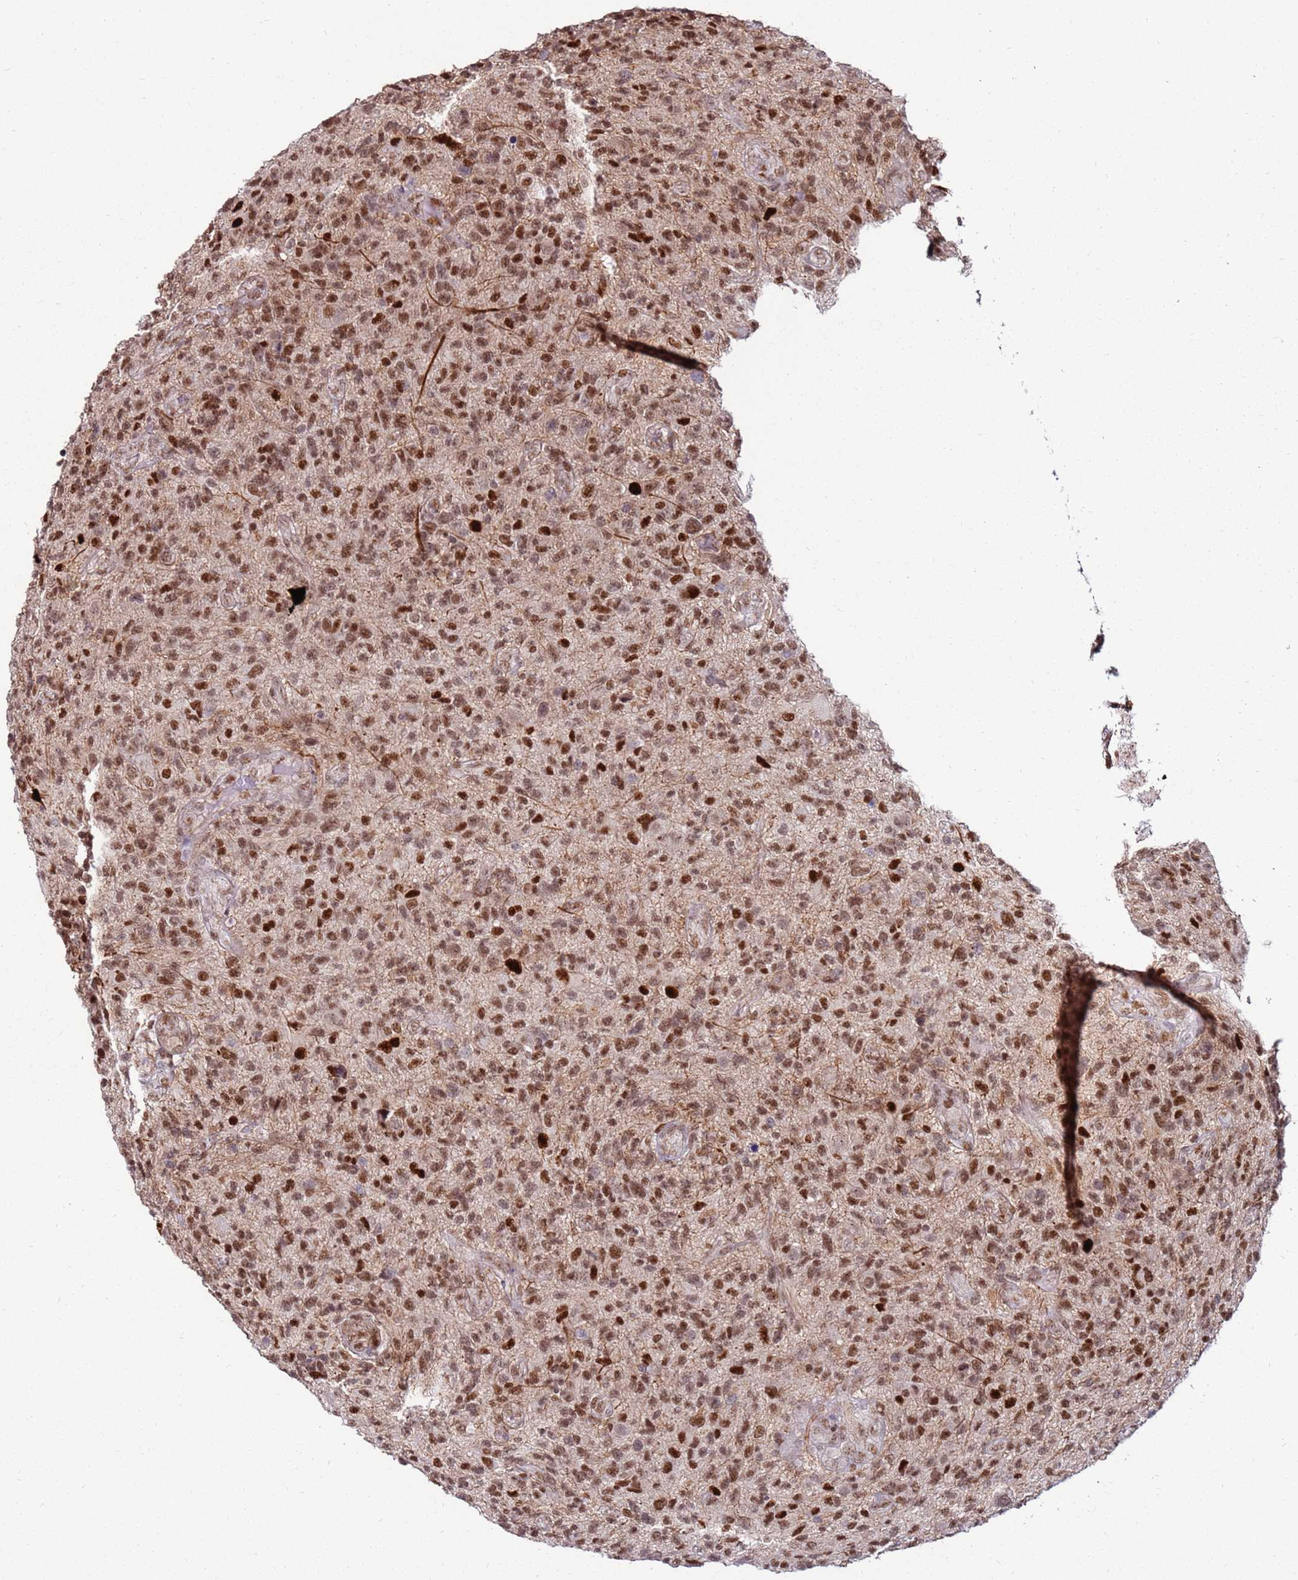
{"staining": {"intensity": "moderate", "quantity": ">75%", "location": "nuclear"}, "tissue": "glioma", "cell_type": "Tumor cells", "image_type": "cancer", "snomed": [{"axis": "morphology", "description": "Glioma, malignant, High grade"}, {"axis": "topography", "description": "Brain"}], "caption": "There is medium levels of moderate nuclear expression in tumor cells of malignant glioma (high-grade), as demonstrated by immunohistochemical staining (brown color).", "gene": "KPNA4", "patient": {"sex": "male", "age": 47}}